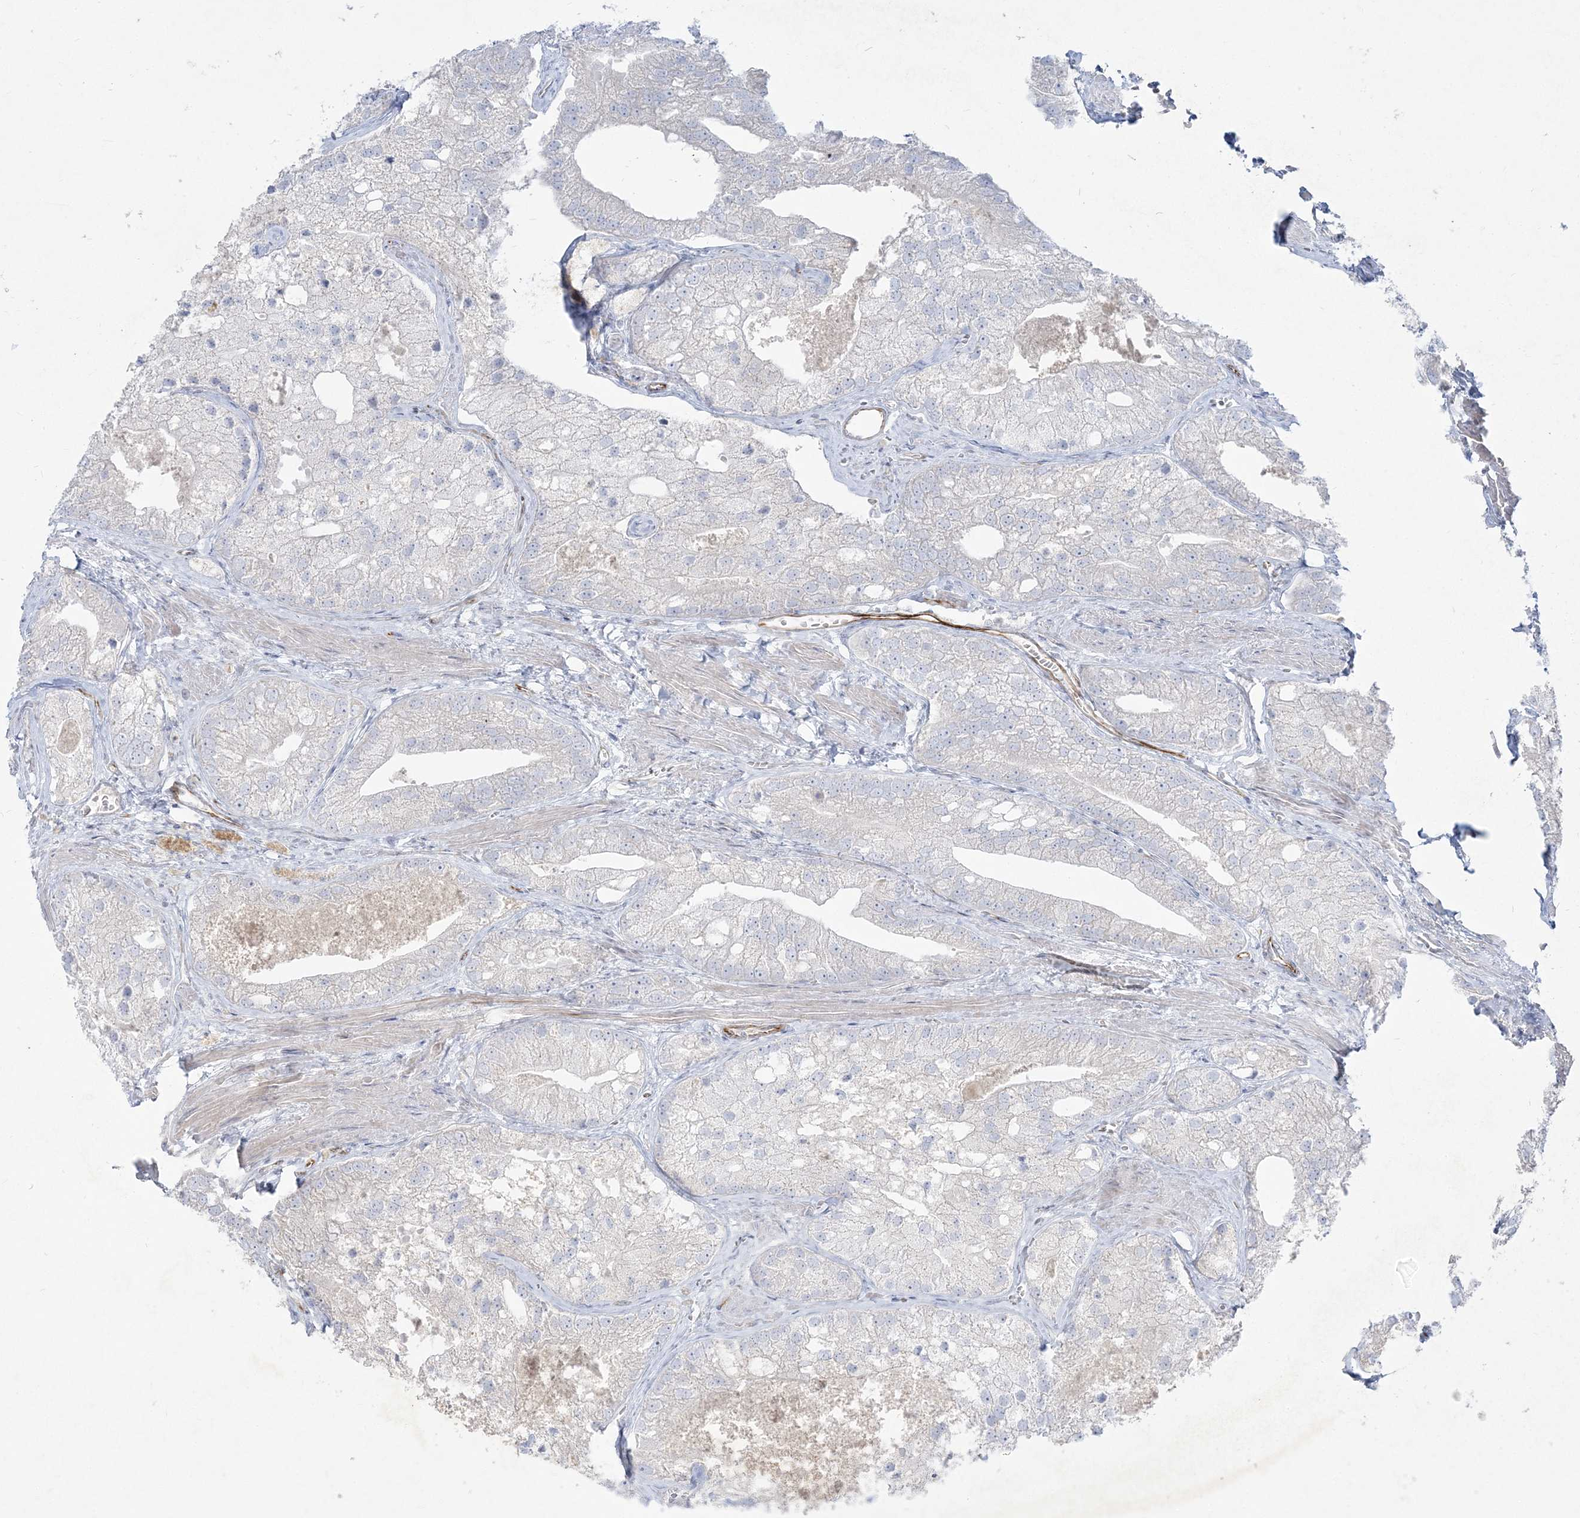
{"staining": {"intensity": "negative", "quantity": "none", "location": "none"}, "tissue": "prostate cancer", "cell_type": "Tumor cells", "image_type": "cancer", "snomed": [{"axis": "morphology", "description": "Adenocarcinoma, Low grade"}, {"axis": "topography", "description": "Prostate"}], "caption": "The micrograph exhibits no staining of tumor cells in prostate cancer (low-grade adenocarcinoma). The staining is performed using DAB brown chromogen with nuclei counter-stained in using hematoxylin.", "gene": "GPAT2", "patient": {"sex": "male", "age": 69}}